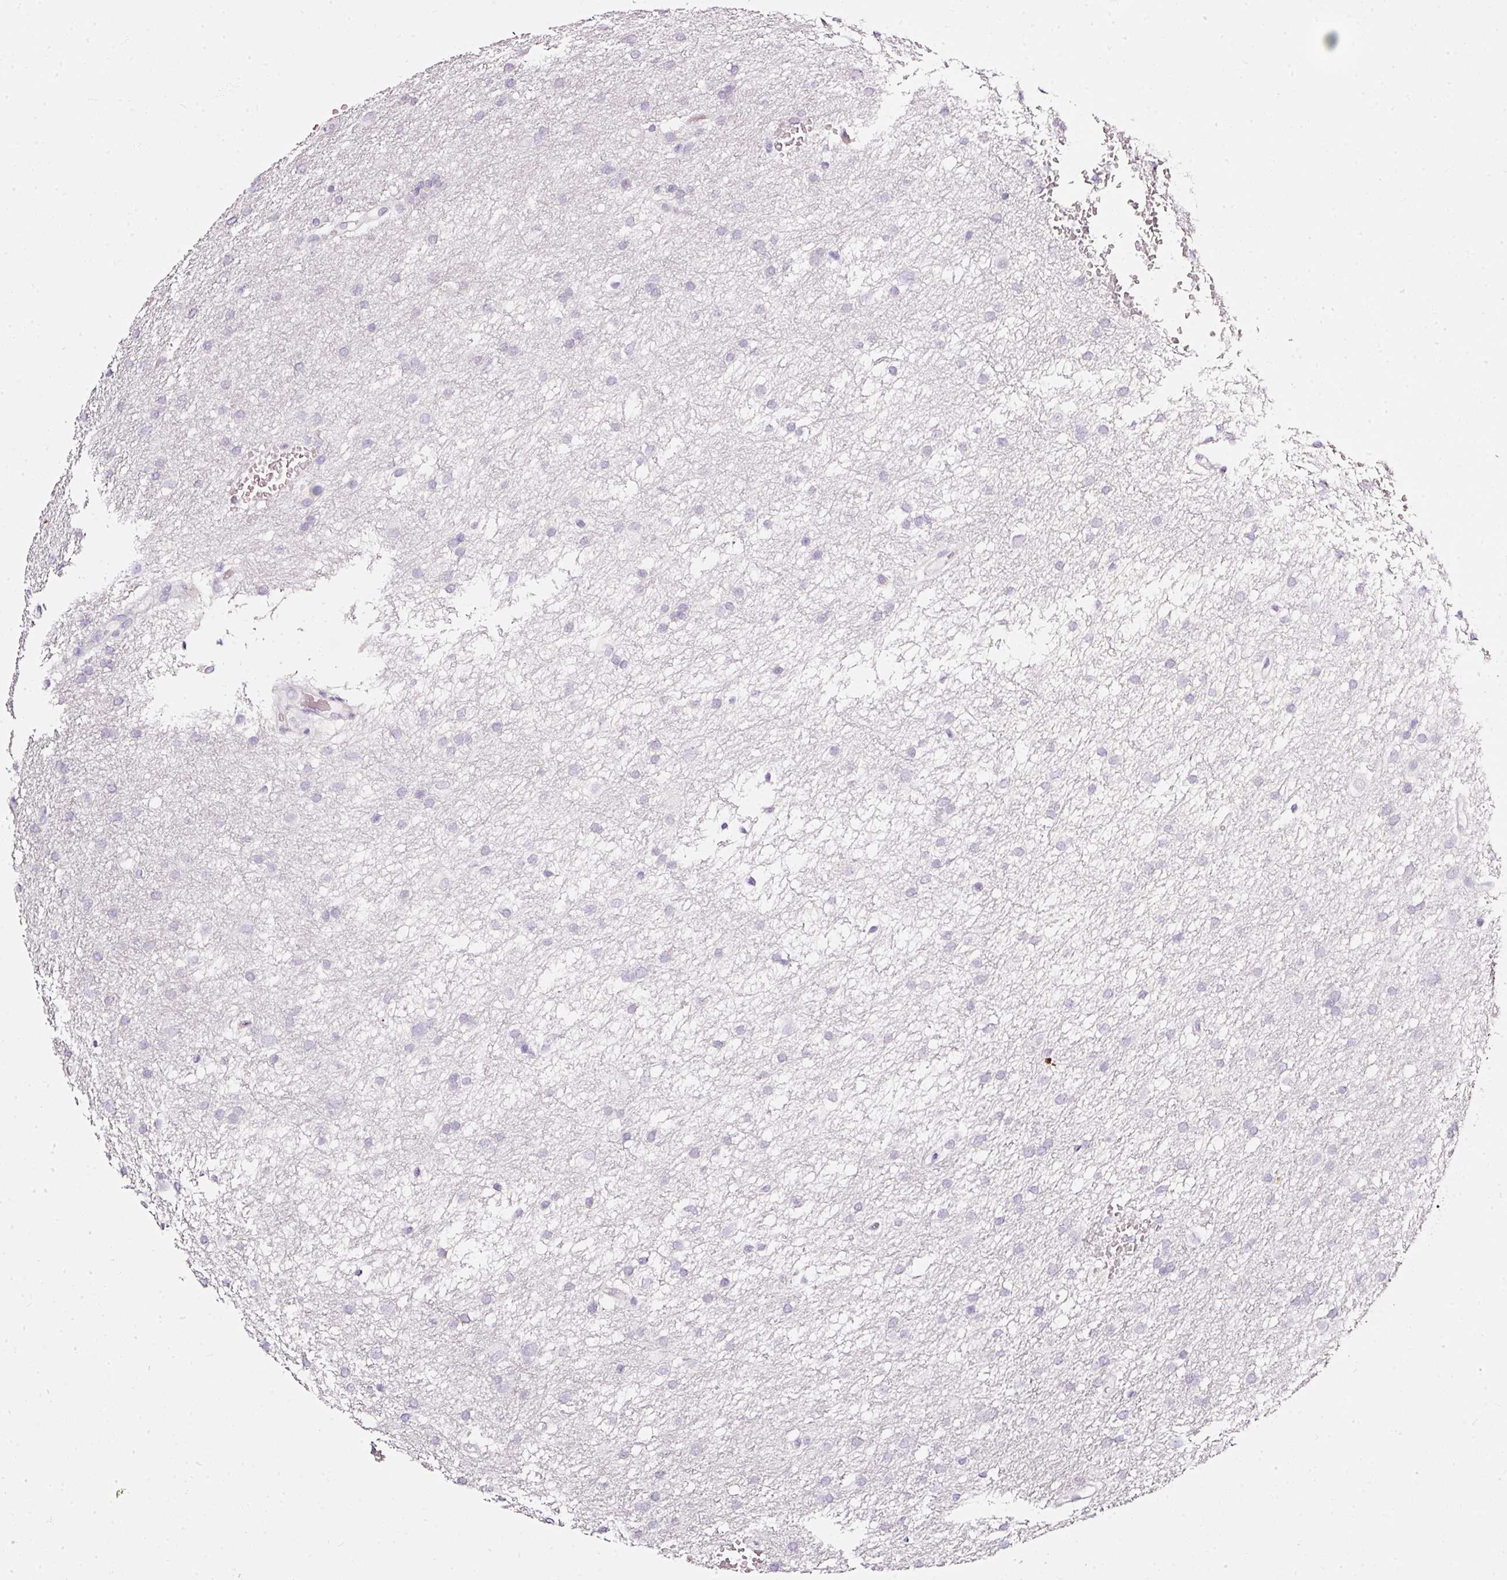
{"staining": {"intensity": "negative", "quantity": "none", "location": "none"}, "tissue": "glioma", "cell_type": "Tumor cells", "image_type": "cancer", "snomed": [{"axis": "morphology", "description": "Glioma, malignant, High grade"}, {"axis": "topography", "description": "Cerebral cortex"}], "caption": "This is an immunohistochemistry (IHC) image of glioma. There is no expression in tumor cells.", "gene": "PDXDC1", "patient": {"sex": "female", "age": 36}}